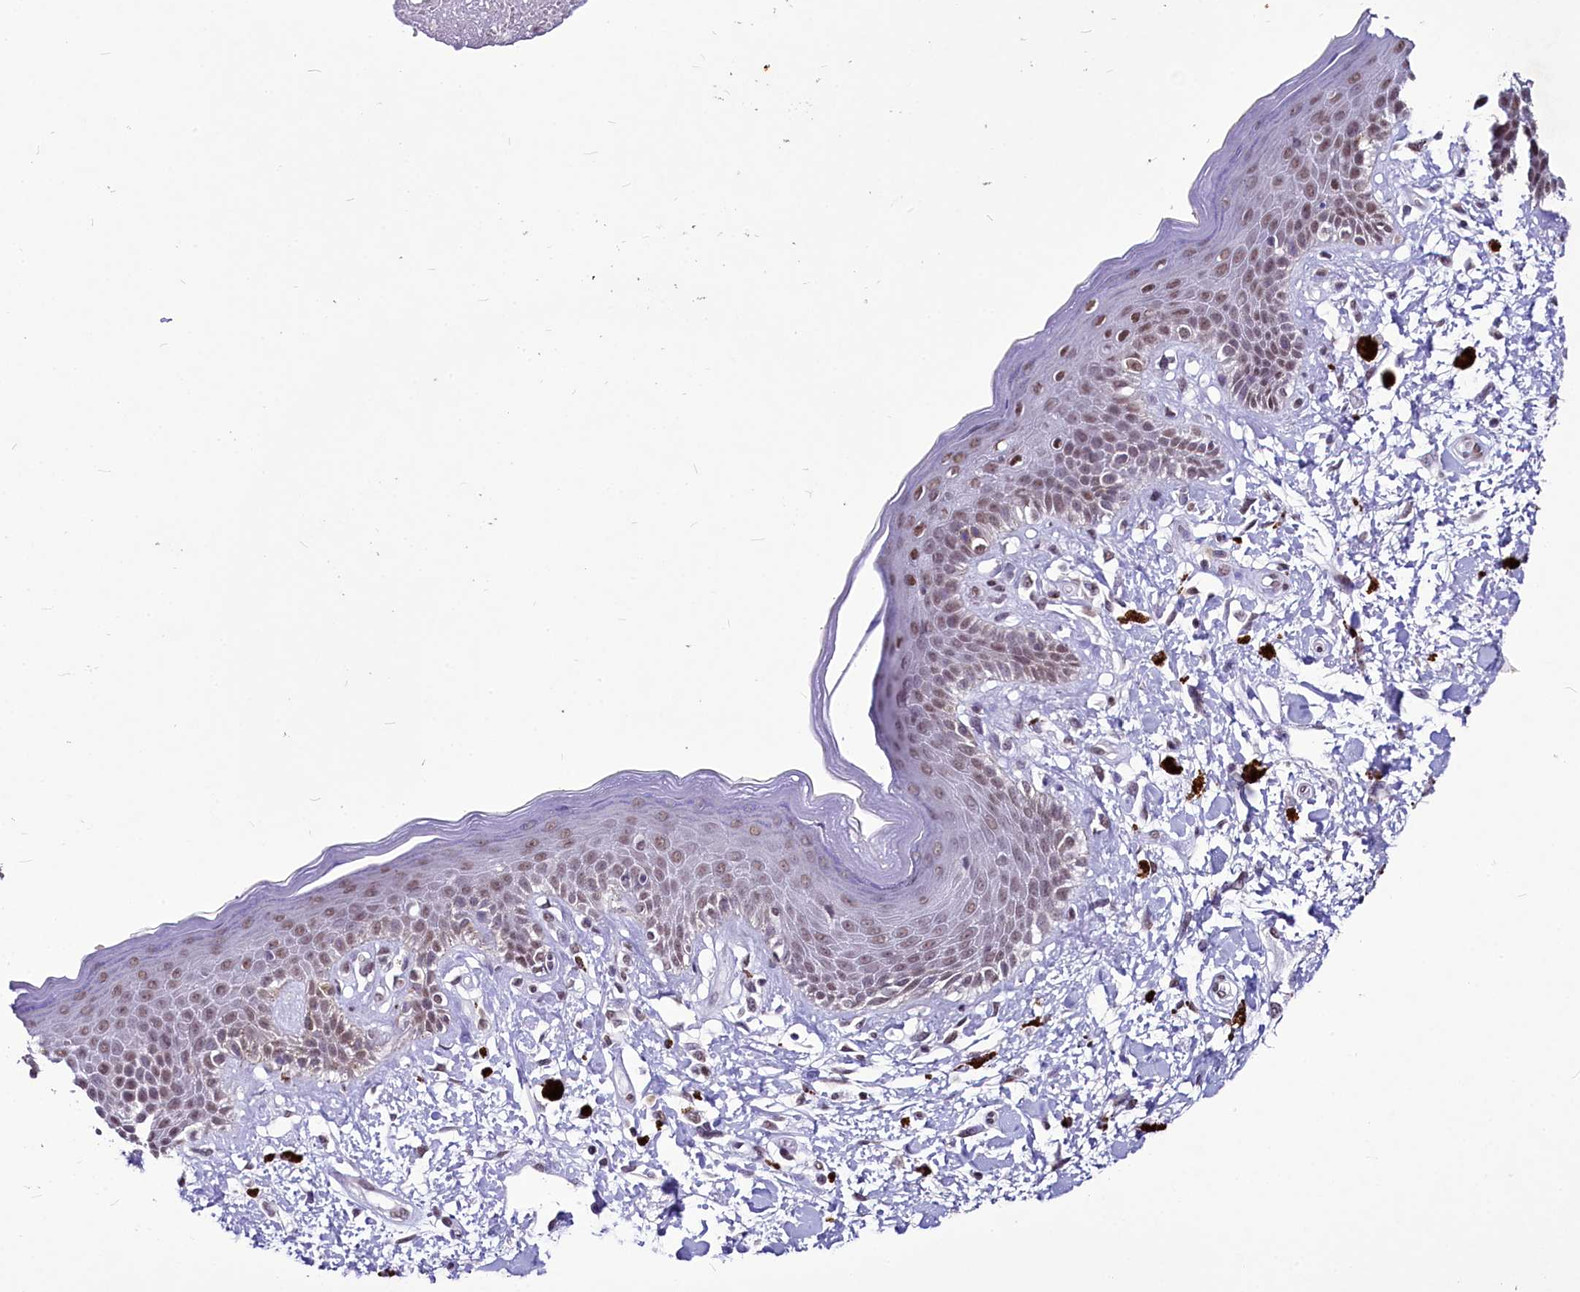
{"staining": {"intensity": "moderate", "quantity": ">75%", "location": "nuclear"}, "tissue": "skin", "cell_type": "Epidermal cells", "image_type": "normal", "snomed": [{"axis": "morphology", "description": "Normal tissue, NOS"}, {"axis": "topography", "description": "Anal"}], "caption": "IHC staining of normal skin, which displays medium levels of moderate nuclear positivity in about >75% of epidermal cells indicating moderate nuclear protein staining. The staining was performed using DAB (3,3'-diaminobenzidine) (brown) for protein detection and nuclei were counterstained in hematoxylin (blue).", "gene": "PARPBP", "patient": {"sex": "female", "age": 78}}